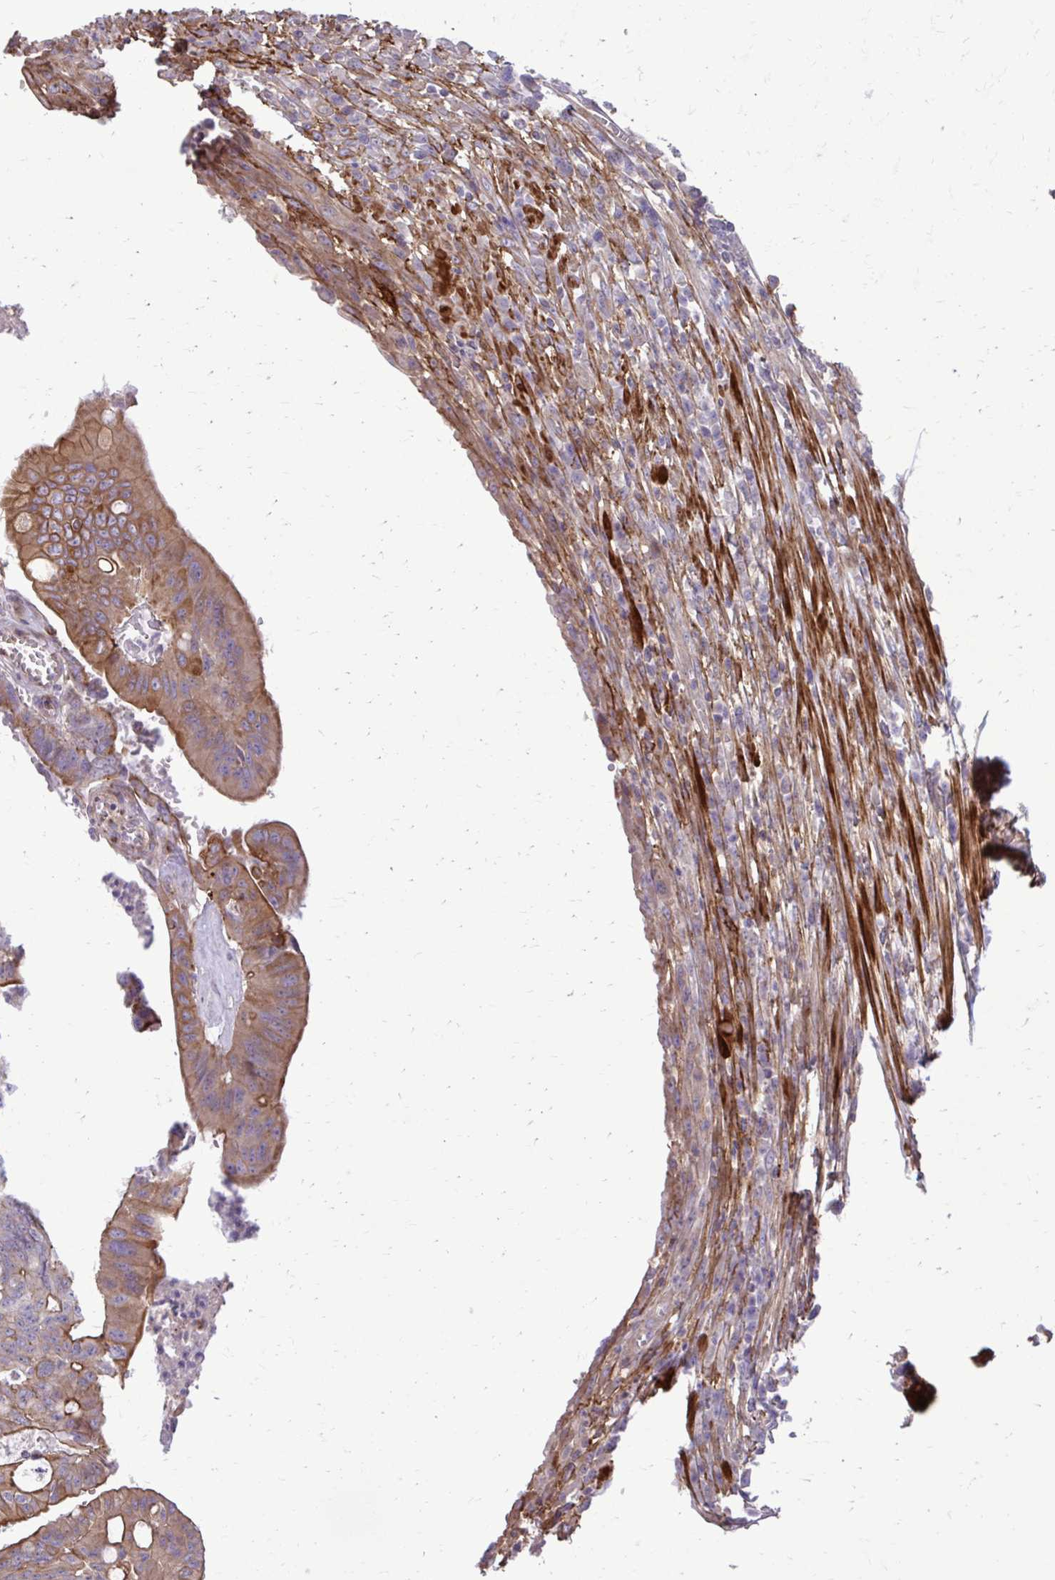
{"staining": {"intensity": "moderate", "quantity": "25%-75%", "location": "cytoplasmic/membranous"}, "tissue": "colorectal cancer", "cell_type": "Tumor cells", "image_type": "cancer", "snomed": [{"axis": "morphology", "description": "Adenocarcinoma, NOS"}, {"axis": "topography", "description": "Colon"}], "caption": "IHC (DAB (3,3'-diaminobenzidine)) staining of colorectal cancer reveals moderate cytoplasmic/membranous protein expression in about 25%-75% of tumor cells.", "gene": "FAP", "patient": {"sex": "male", "age": 65}}